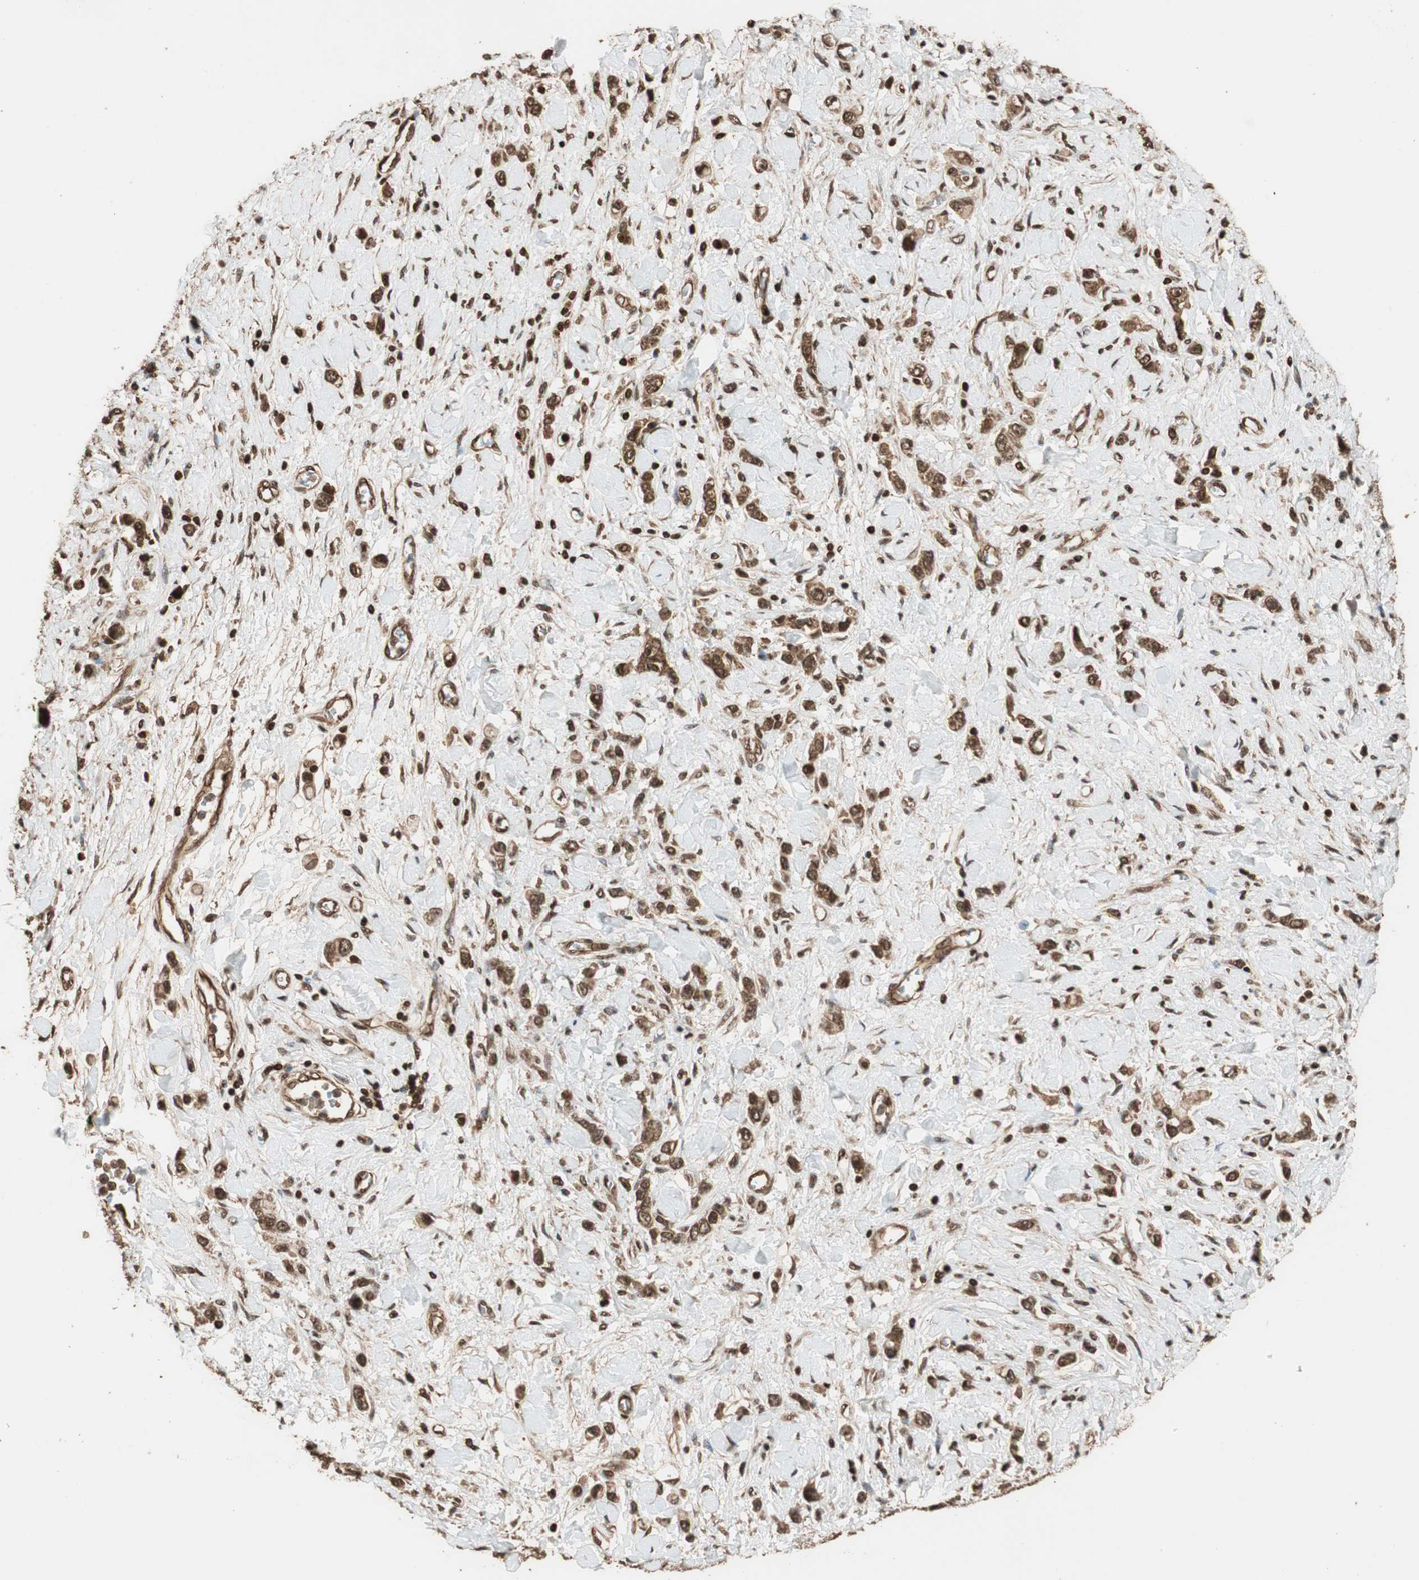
{"staining": {"intensity": "moderate", "quantity": ">75%", "location": "cytoplasmic/membranous"}, "tissue": "stomach cancer", "cell_type": "Tumor cells", "image_type": "cancer", "snomed": [{"axis": "morphology", "description": "Normal tissue, NOS"}, {"axis": "morphology", "description": "Adenocarcinoma, NOS"}, {"axis": "topography", "description": "Stomach, upper"}, {"axis": "topography", "description": "Stomach"}], "caption": "Immunohistochemical staining of human adenocarcinoma (stomach) shows moderate cytoplasmic/membranous protein positivity in approximately >75% of tumor cells.", "gene": "ALKBH5", "patient": {"sex": "female", "age": 65}}